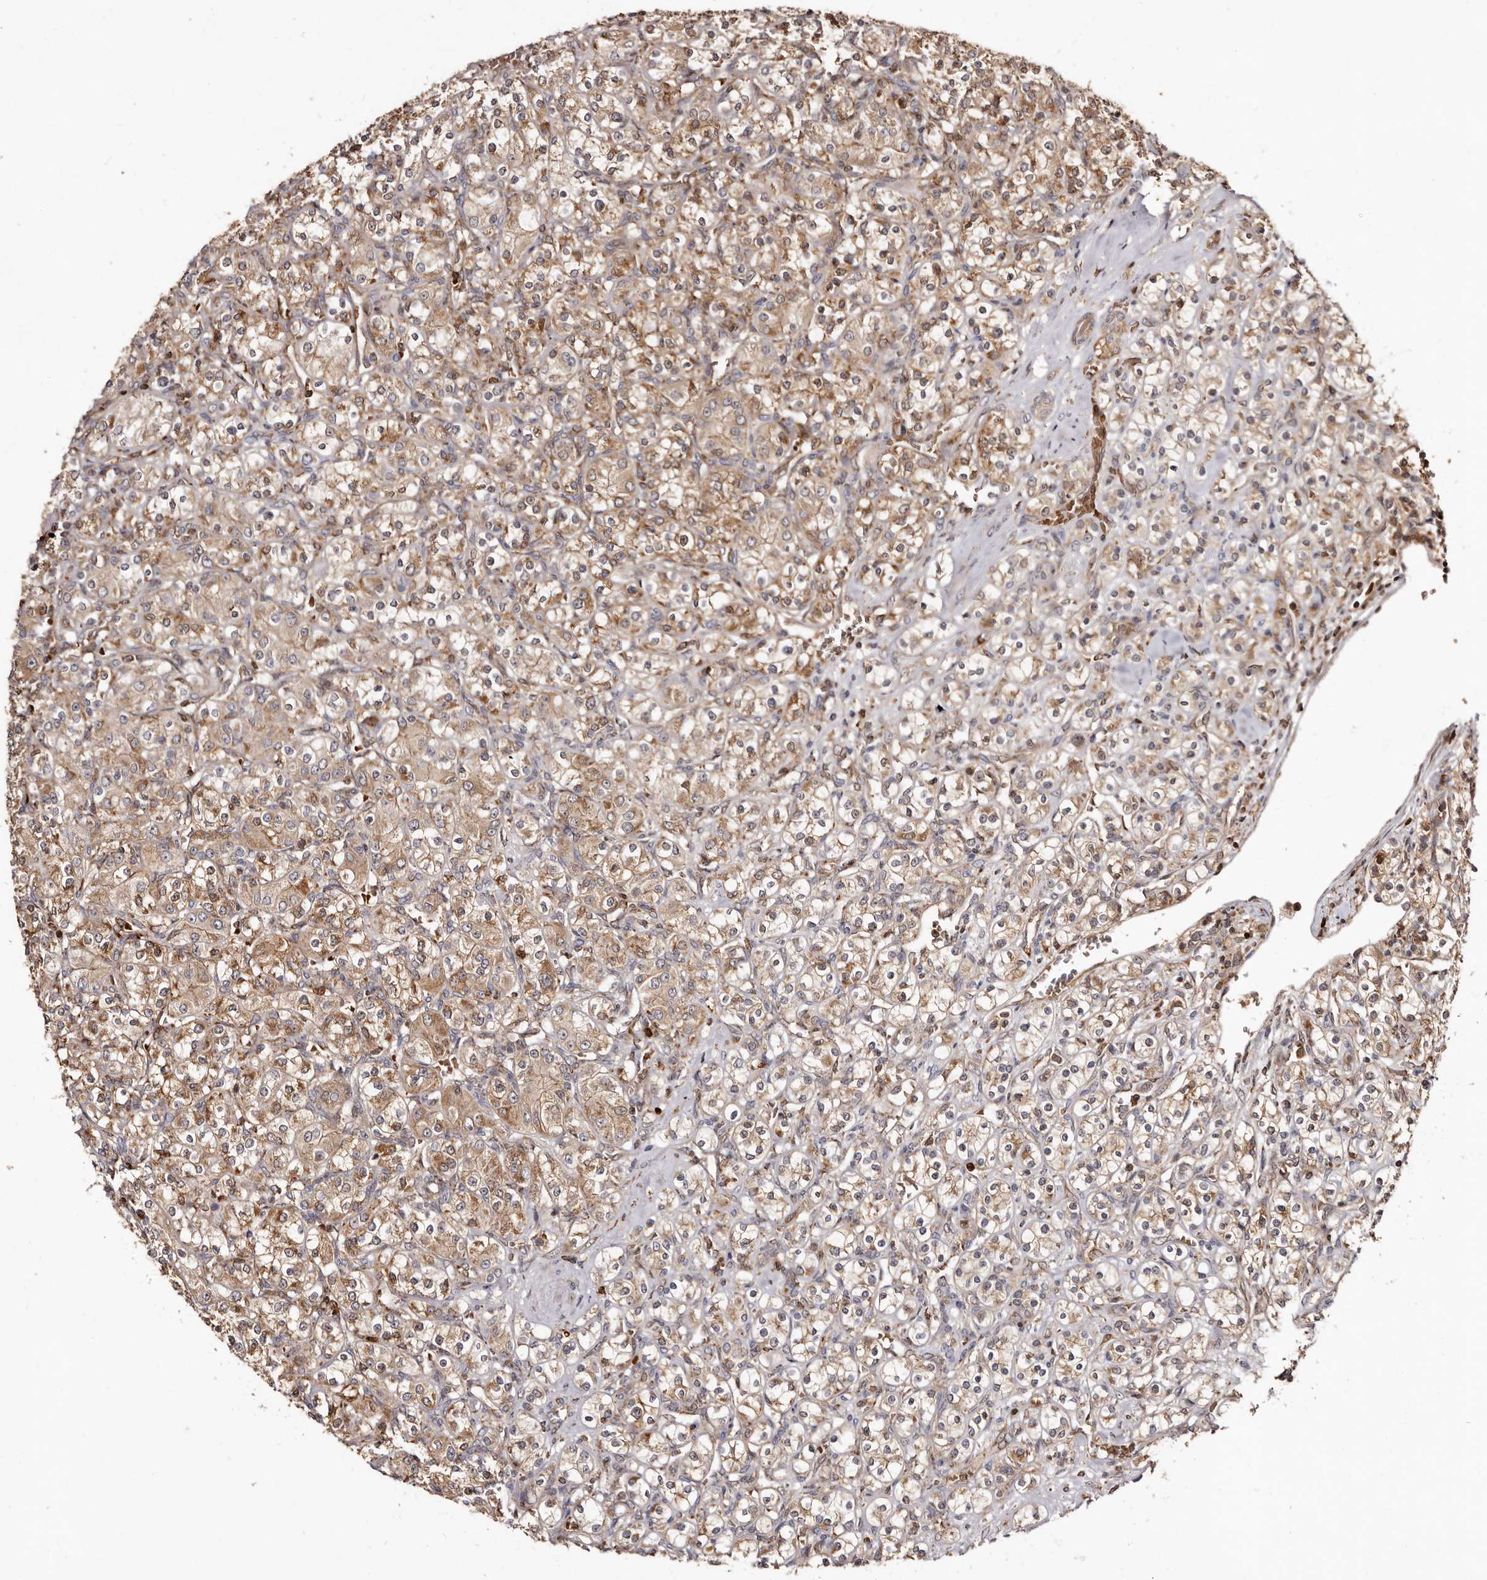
{"staining": {"intensity": "moderate", "quantity": ">75%", "location": "cytoplasmic/membranous"}, "tissue": "renal cancer", "cell_type": "Tumor cells", "image_type": "cancer", "snomed": [{"axis": "morphology", "description": "Adenocarcinoma, NOS"}, {"axis": "topography", "description": "Kidney"}], "caption": "A photomicrograph showing moderate cytoplasmic/membranous expression in about >75% of tumor cells in renal cancer, as visualized by brown immunohistochemical staining.", "gene": "BAX", "patient": {"sex": "male", "age": 77}}